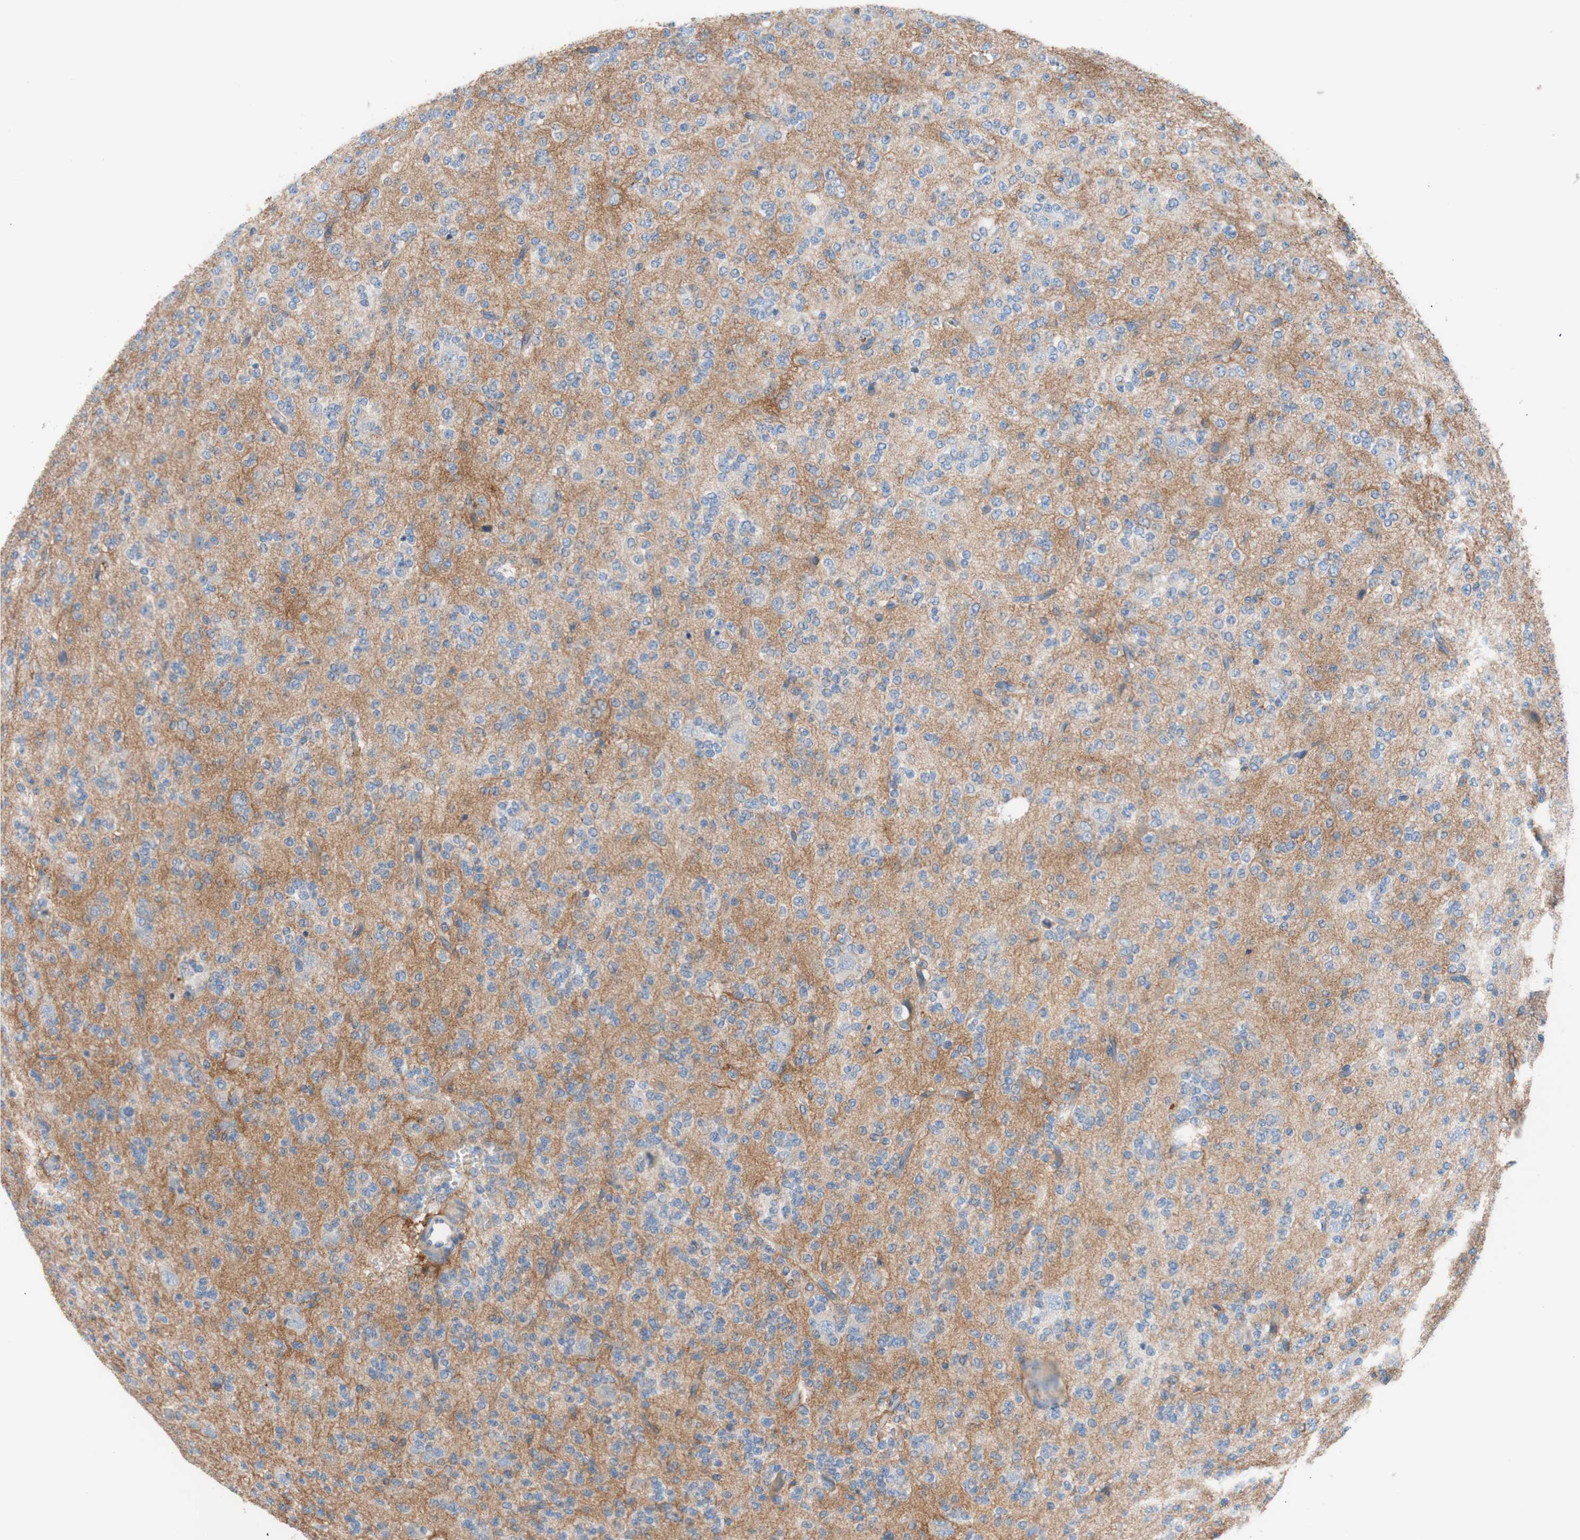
{"staining": {"intensity": "negative", "quantity": "none", "location": "none"}, "tissue": "glioma", "cell_type": "Tumor cells", "image_type": "cancer", "snomed": [{"axis": "morphology", "description": "Glioma, malignant, Low grade"}, {"axis": "topography", "description": "Brain"}], "caption": "This image is of malignant low-grade glioma stained with IHC to label a protein in brown with the nuclei are counter-stained blue. There is no positivity in tumor cells.", "gene": "F3", "patient": {"sex": "male", "age": 38}}